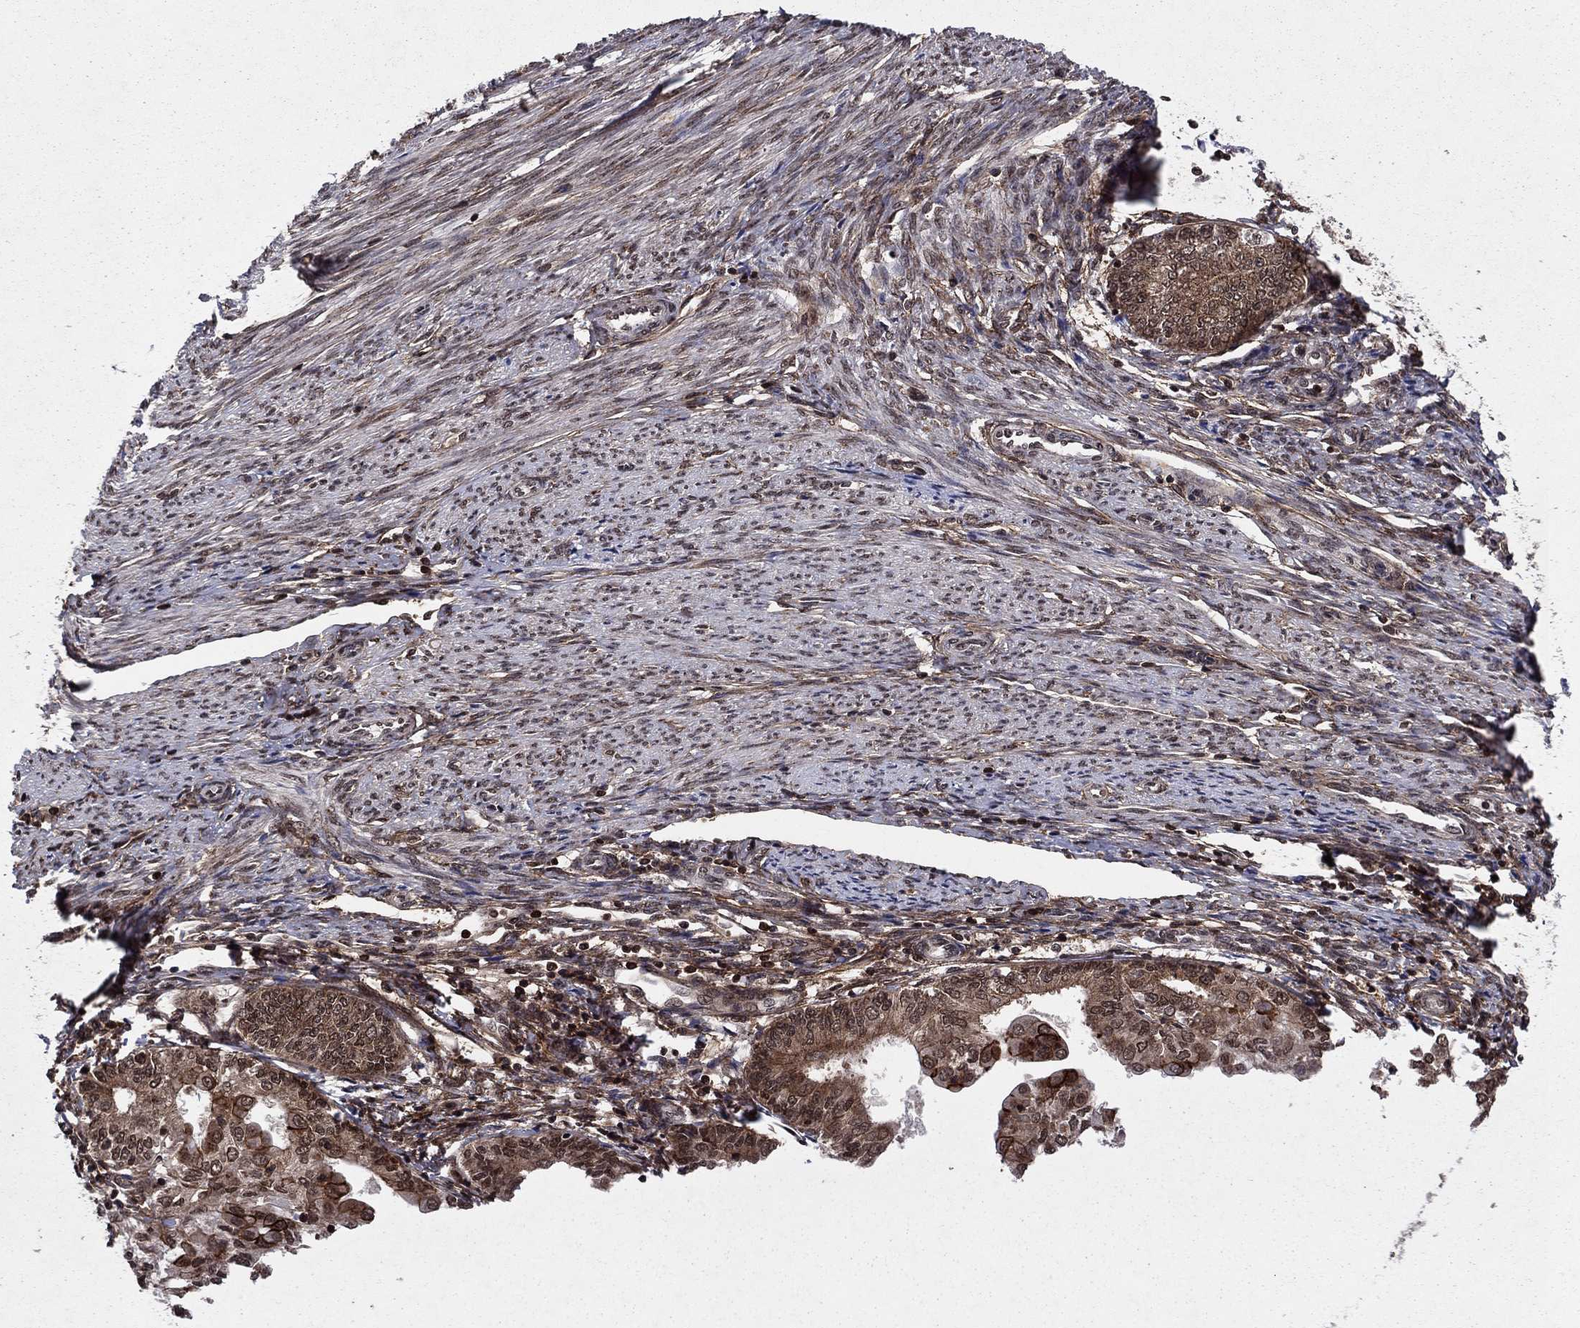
{"staining": {"intensity": "moderate", "quantity": ">75%", "location": "cytoplasmic/membranous"}, "tissue": "endometrial cancer", "cell_type": "Tumor cells", "image_type": "cancer", "snomed": [{"axis": "morphology", "description": "Adenocarcinoma, NOS"}, {"axis": "topography", "description": "Endometrium"}], "caption": "High-magnification brightfield microscopy of endometrial cancer stained with DAB (3,3'-diaminobenzidine) (brown) and counterstained with hematoxylin (blue). tumor cells exhibit moderate cytoplasmic/membranous expression is appreciated in about>75% of cells.", "gene": "SSX2IP", "patient": {"sex": "female", "age": 68}}